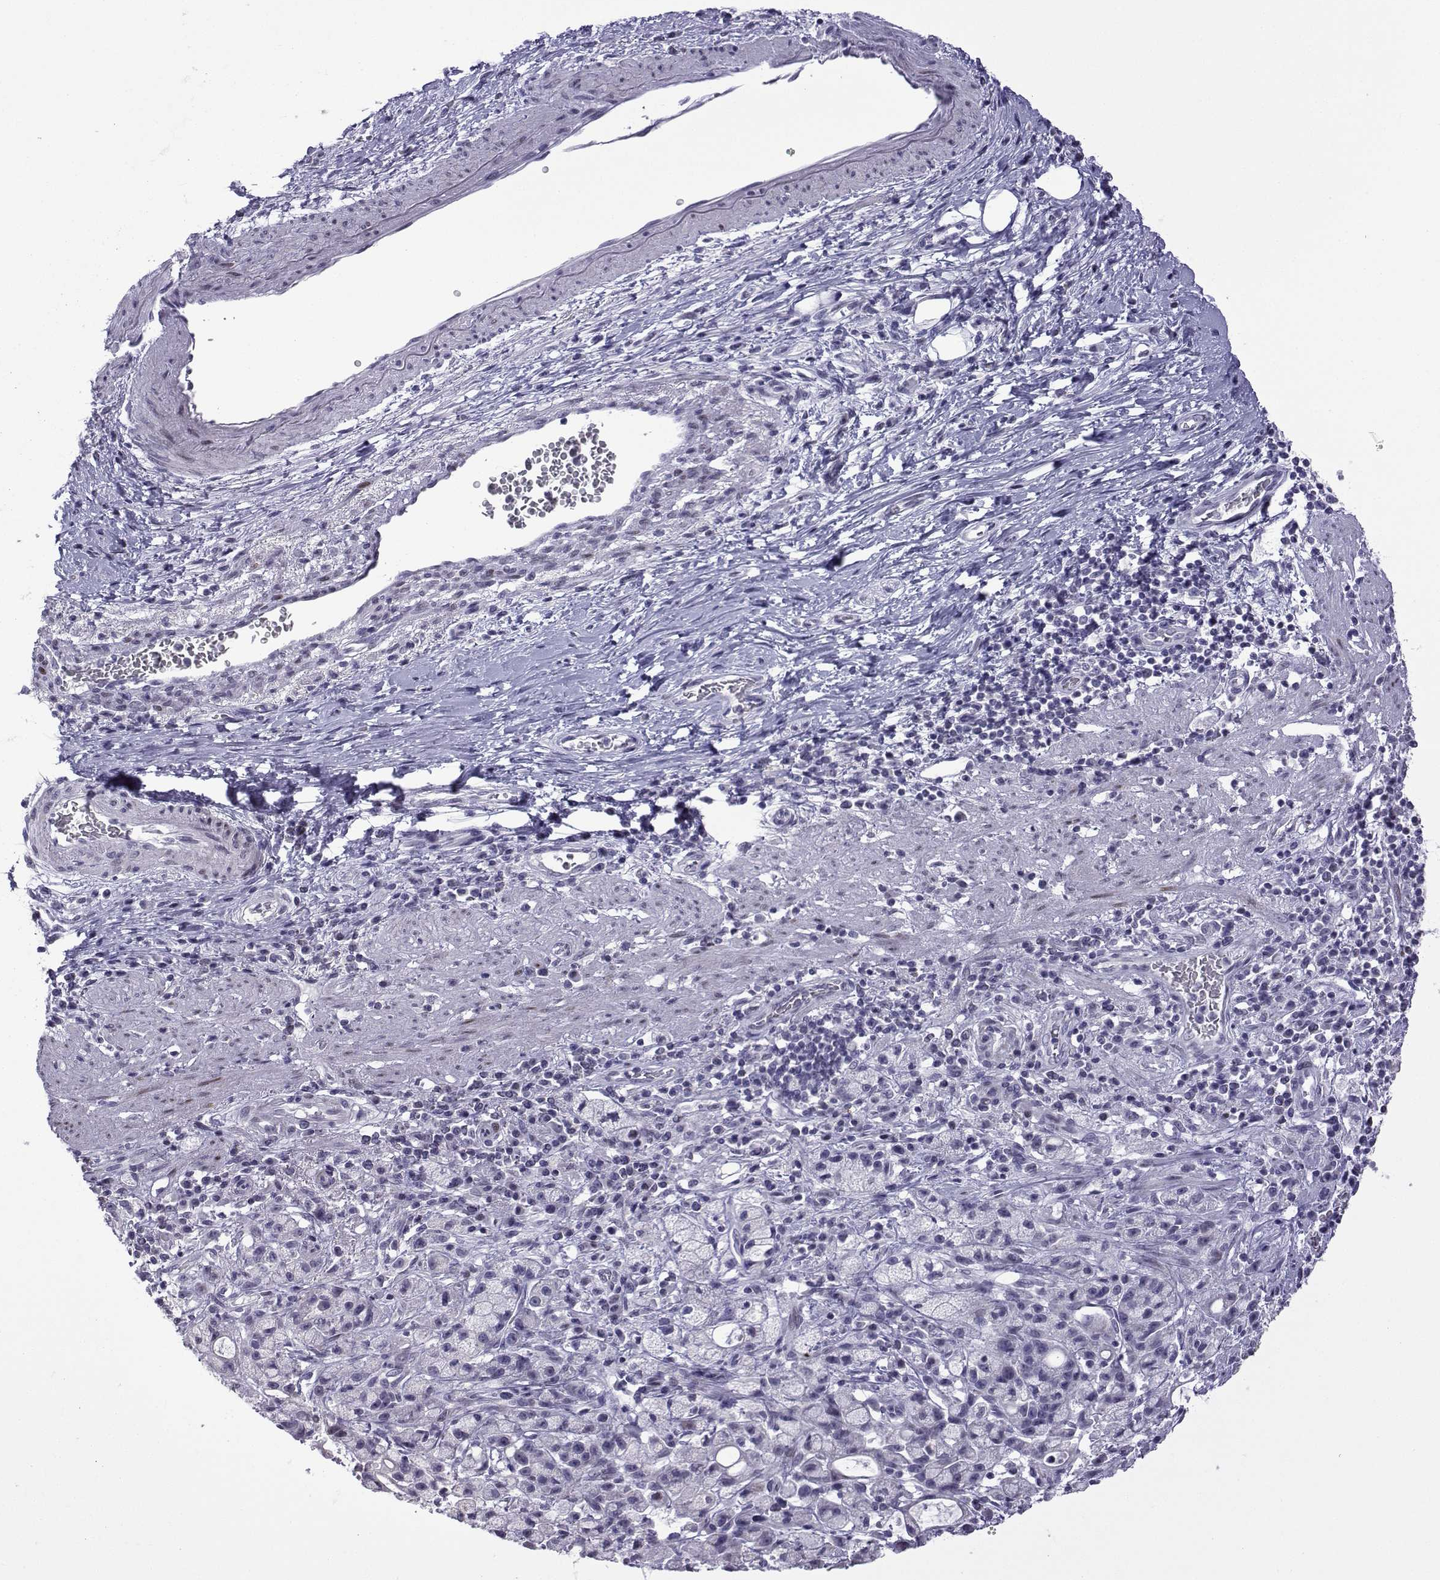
{"staining": {"intensity": "negative", "quantity": "none", "location": "none"}, "tissue": "stomach cancer", "cell_type": "Tumor cells", "image_type": "cancer", "snomed": [{"axis": "morphology", "description": "Adenocarcinoma, NOS"}, {"axis": "topography", "description": "Stomach"}], "caption": "Protein analysis of stomach adenocarcinoma reveals no significant expression in tumor cells.", "gene": "CFAP70", "patient": {"sex": "male", "age": 58}}